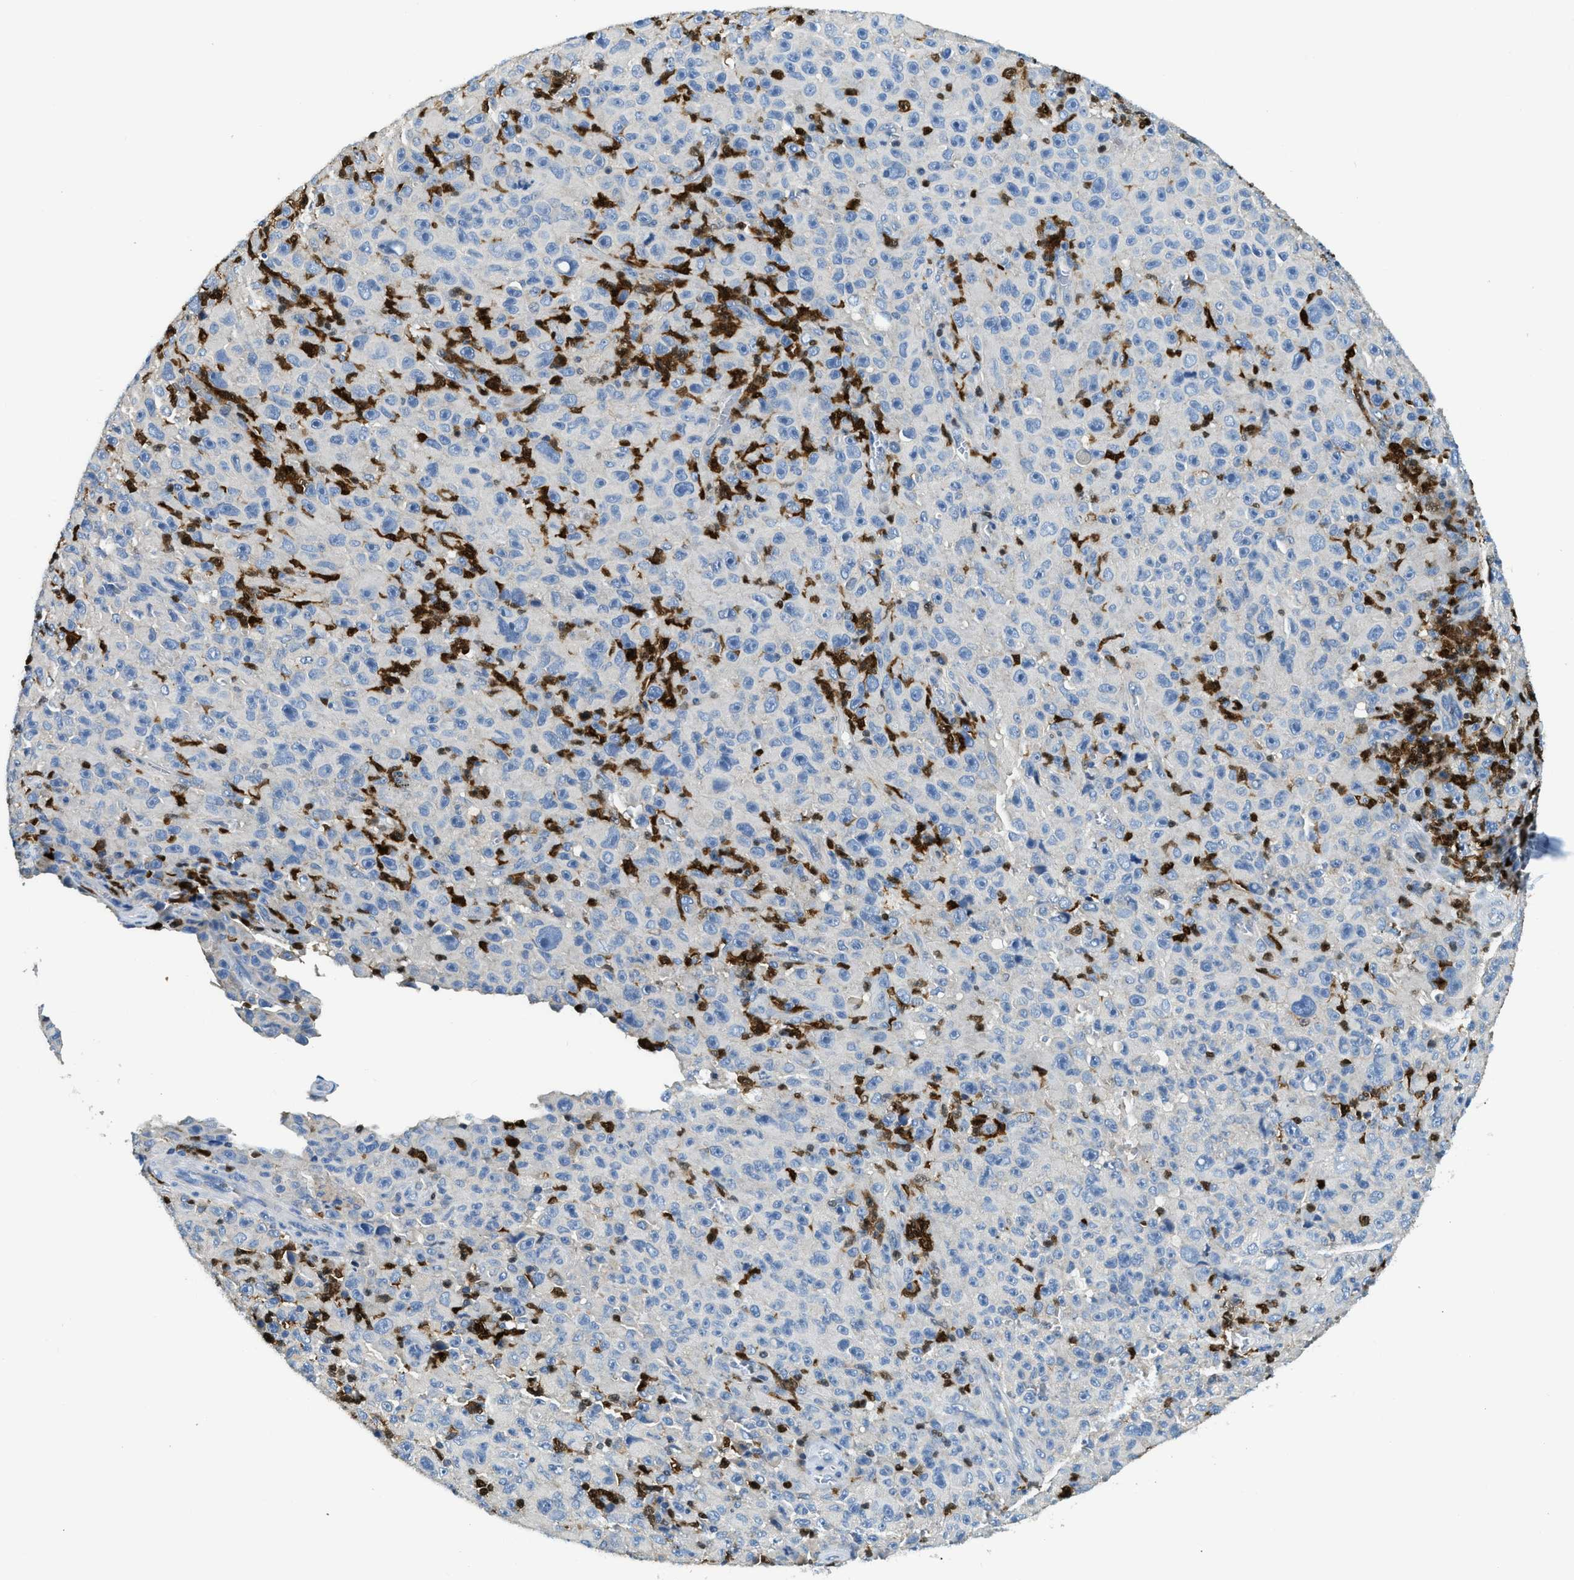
{"staining": {"intensity": "weak", "quantity": "<25%", "location": "cytoplasmic/membranous"}, "tissue": "melanoma", "cell_type": "Tumor cells", "image_type": "cancer", "snomed": [{"axis": "morphology", "description": "Malignant melanoma, NOS"}, {"axis": "topography", "description": "Skin"}], "caption": "Image shows no protein expression in tumor cells of melanoma tissue.", "gene": "TOX", "patient": {"sex": "female", "age": 82}}